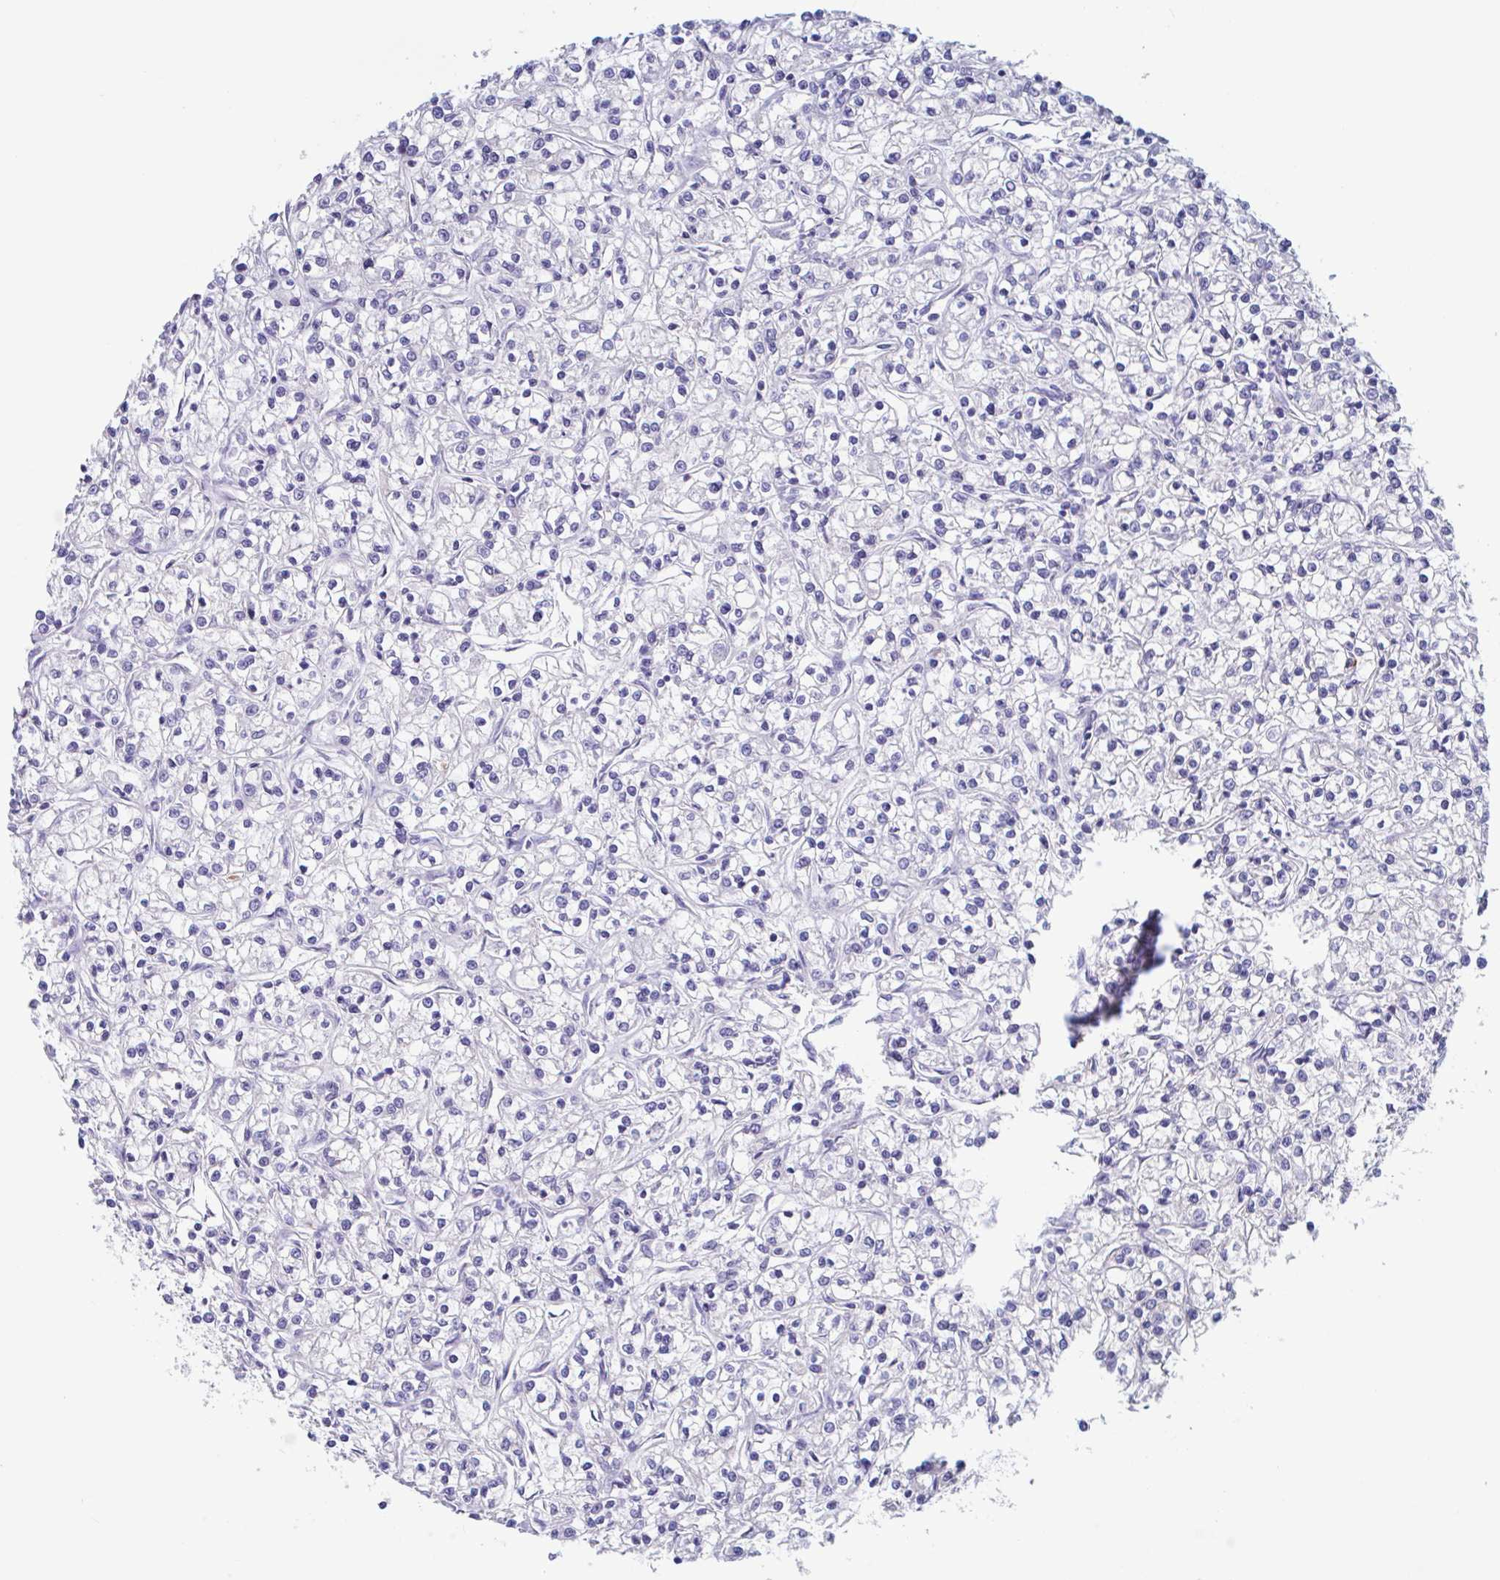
{"staining": {"intensity": "negative", "quantity": "none", "location": "none"}, "tissue": "renal cancer", "cell_type": "Tumor cells", "image_type": "cancer", "snomed": [{"axis": "morphology", "description": "Adenocarcinoma, NOS"}, {"axis": "topography", "description": "Kidney"}], "caption": "The micrograph displays no significant staining in tumor cells of renal cancer.", "gene": "ZNHIT2", "patient": {"sex": "female", "age": 59}}